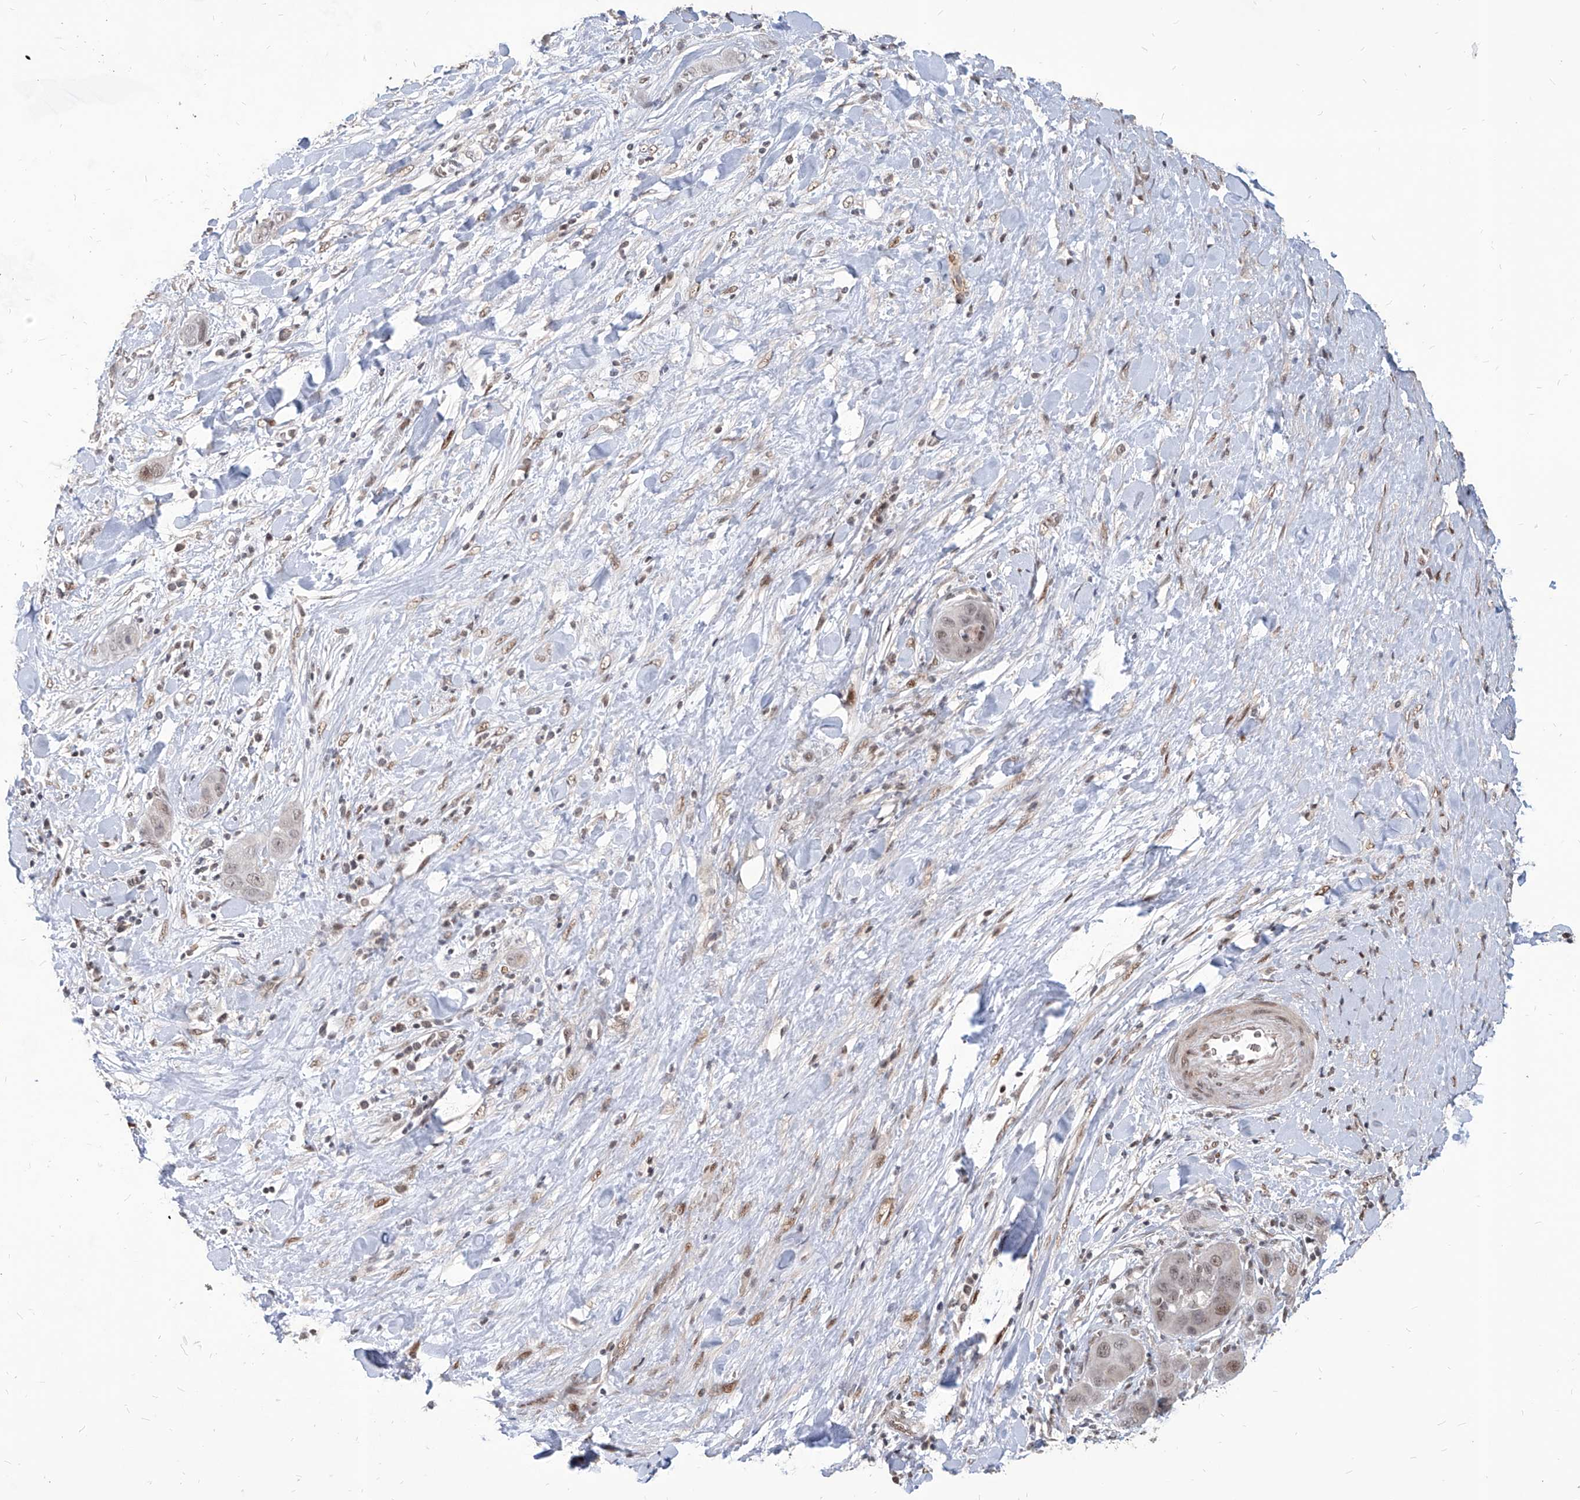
{"staining": {"intensity": "weak", "quantity": ">75%", "location": "nuclear"}, "tissue": "liver cancer", "cell_type": "Tumor cells", "image_type": "cancer", "snomed": [{"axis": "morphology", "description": "Cholangiocarcinoma"}, {"axis": "topography", "description": "Liver"}], "caption": "A high-resolution image shows IHC staining of liver cholangiocarcinoma, which reveals weak nuclear expression in approximately >75% of tumor cells.", "gene": "IRF2", "patient": {"sex": "female", "age": 52}}